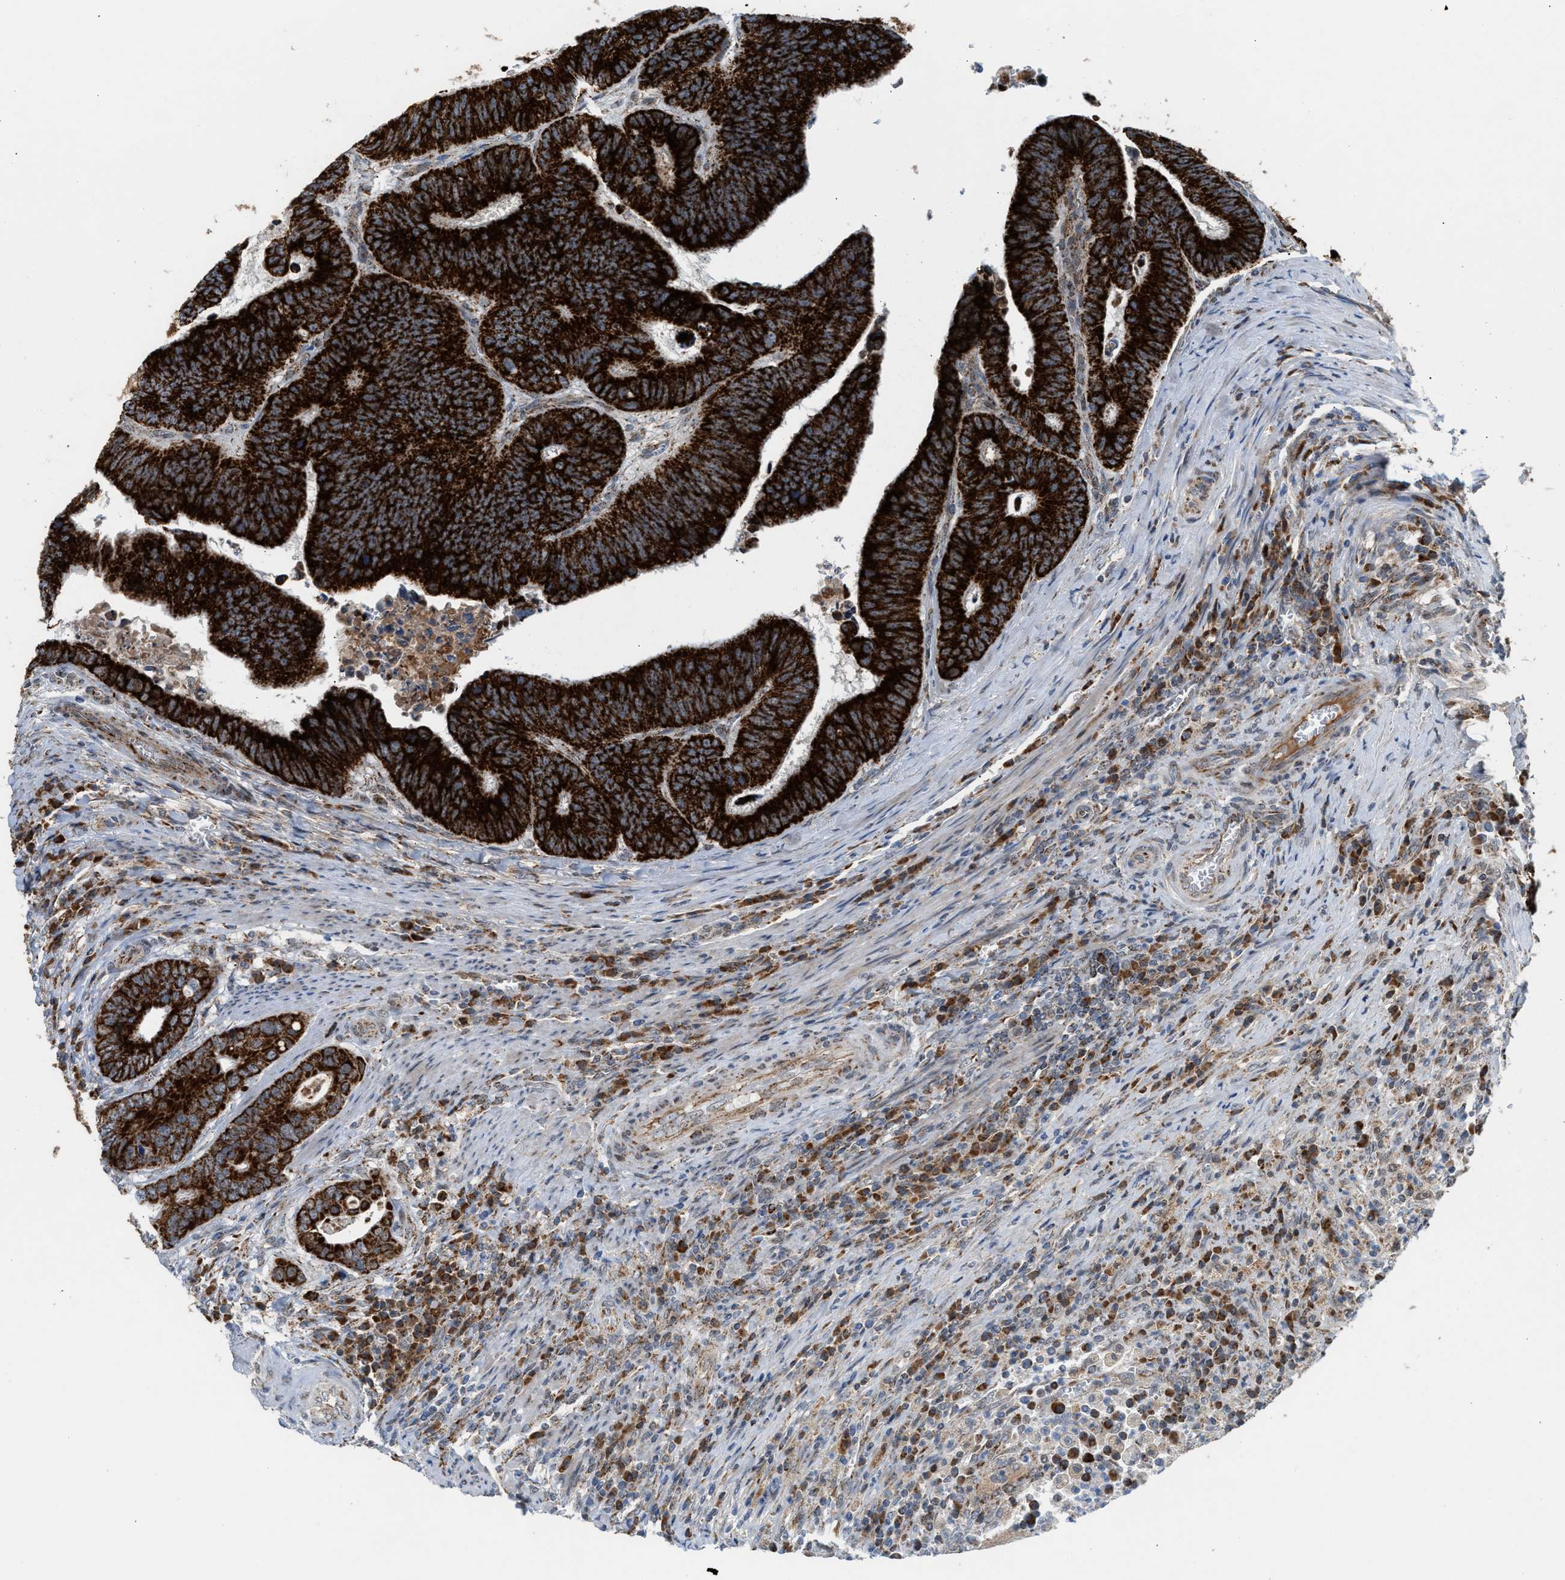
{"staining": {"intensity": "strong", "quantity": ">75%", "location": "cytoplasmic/membranous"}, "tissue": "colorectal cancer", "cell_type": "Tumor cells", "image_type": "cancer", "snomed": [{"axis": "morphology", "description": "Inflammation, NOS"}, {"axis": "morphology", "description": "Adenocarcinoma, NOS"}, {"axis": "topography", "description": "Colon"}], "caption": "The histopathology image displays immunohistochemical staining of adenocarcinoma (colorectal). There is strong cytoplasmic/membranous staining is present in approximately >75% of tumor cells.", "gene": "PMPCA", "patient": {"sex": "male", "age": 72}}